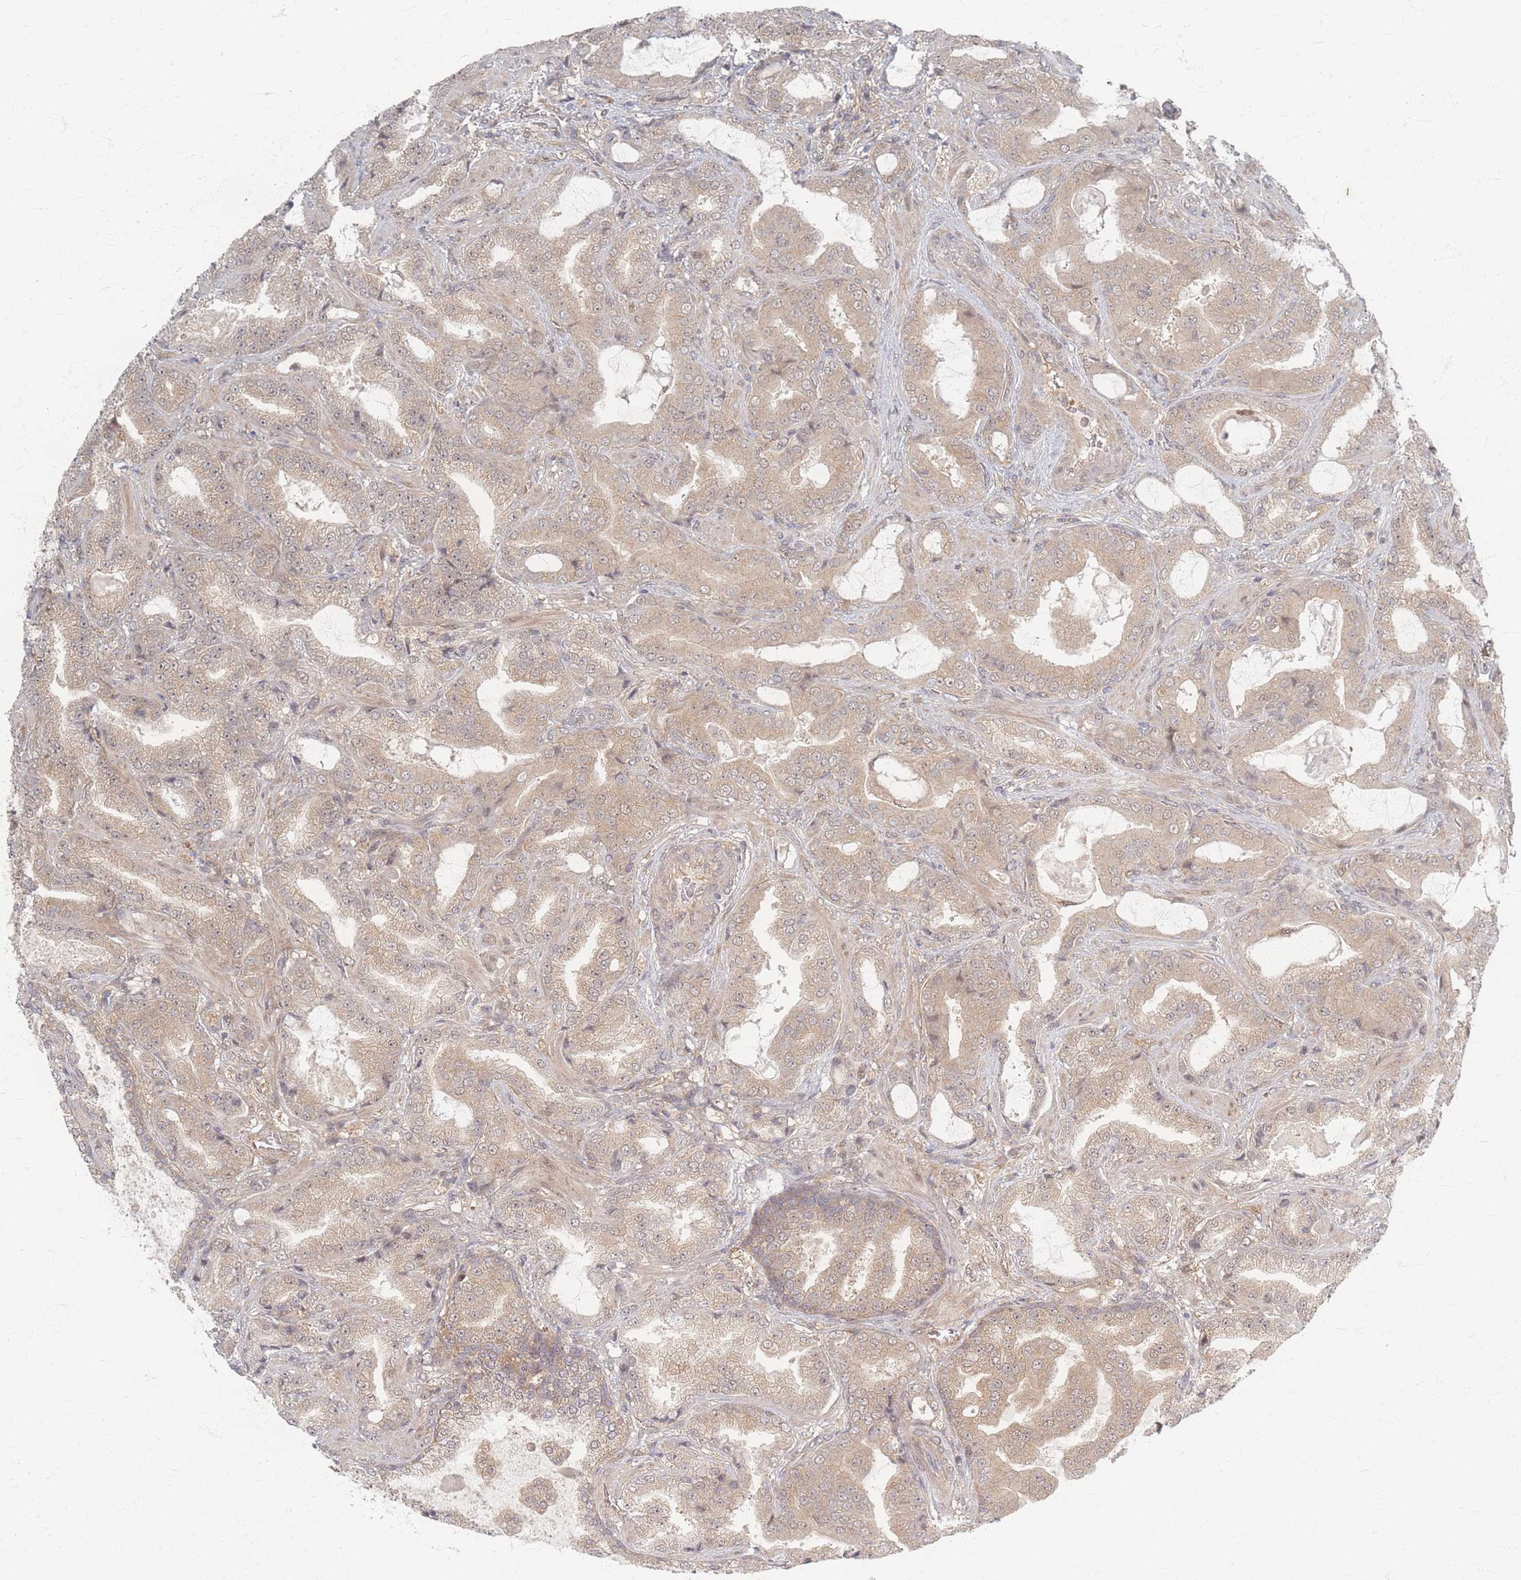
{"staining": {"intensity": "weak", "quantity": ">75%", "location": "cytoplasmic/membranous"}, "tissue": "prostate cancer", "cell_type": "Tumor cells", "image_type": "cancer", "snomed": [{"axis": "morphology", "description": "Adenocarcinoma, High grade"}, {"axis": "topography", "description": "Prostate"}], "caption": "High-magnification brightfield microscopy of prostate cancer stained with DAB (3,3'-diaminobenzidine) (brown) and counterstained with hematoxylin (blue). tumor cells exhibit weak cytoplasmic/membranous staining is seen in about>75% of cells.", "gene": "PSMD9", "patient": {"sex": "male", "age": 68}}